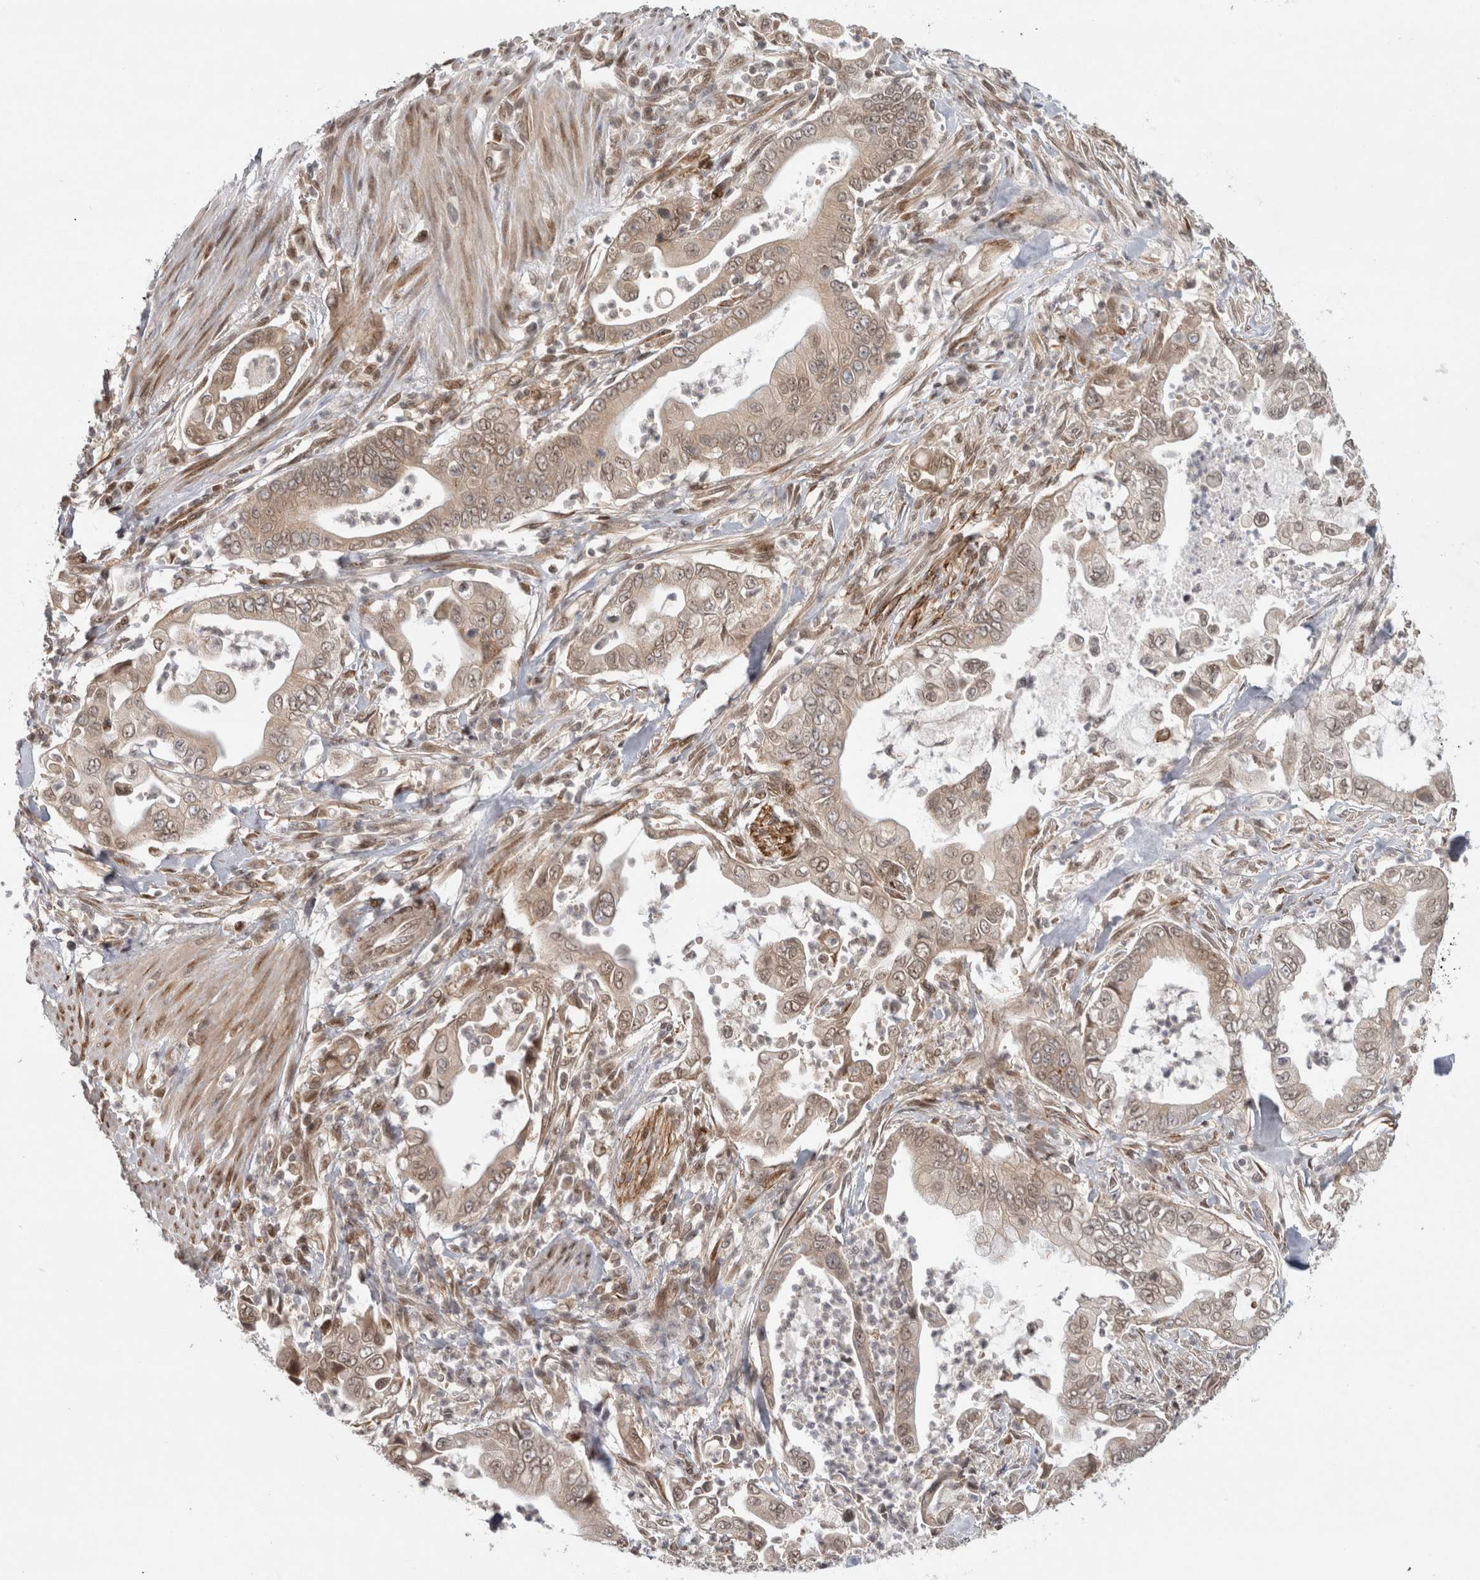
{"staining": {"intensity": "weak", "quantity": ">75%", "location": "cytoplasmic/membranous,nuclear"}, "tissue": "pancreatic cancer", "cell_type": "Tumor cells", "image_type": "cancer", "snomed": [{"axis": "morphology", "description": "Adenocarcinoma, NOS"}, {"axis": "topography", "description": "Pancreas"}], "caption": "A high-resolution image shows IHC staining of pancreatic cancer (adenocarcinoma), which exhibits weak cytoplasmic/membranous and nuclear staining in approximately >75% of tumor cells.", "gene": "ZNF318", "patient": {"sex": "male", "age": 78}}